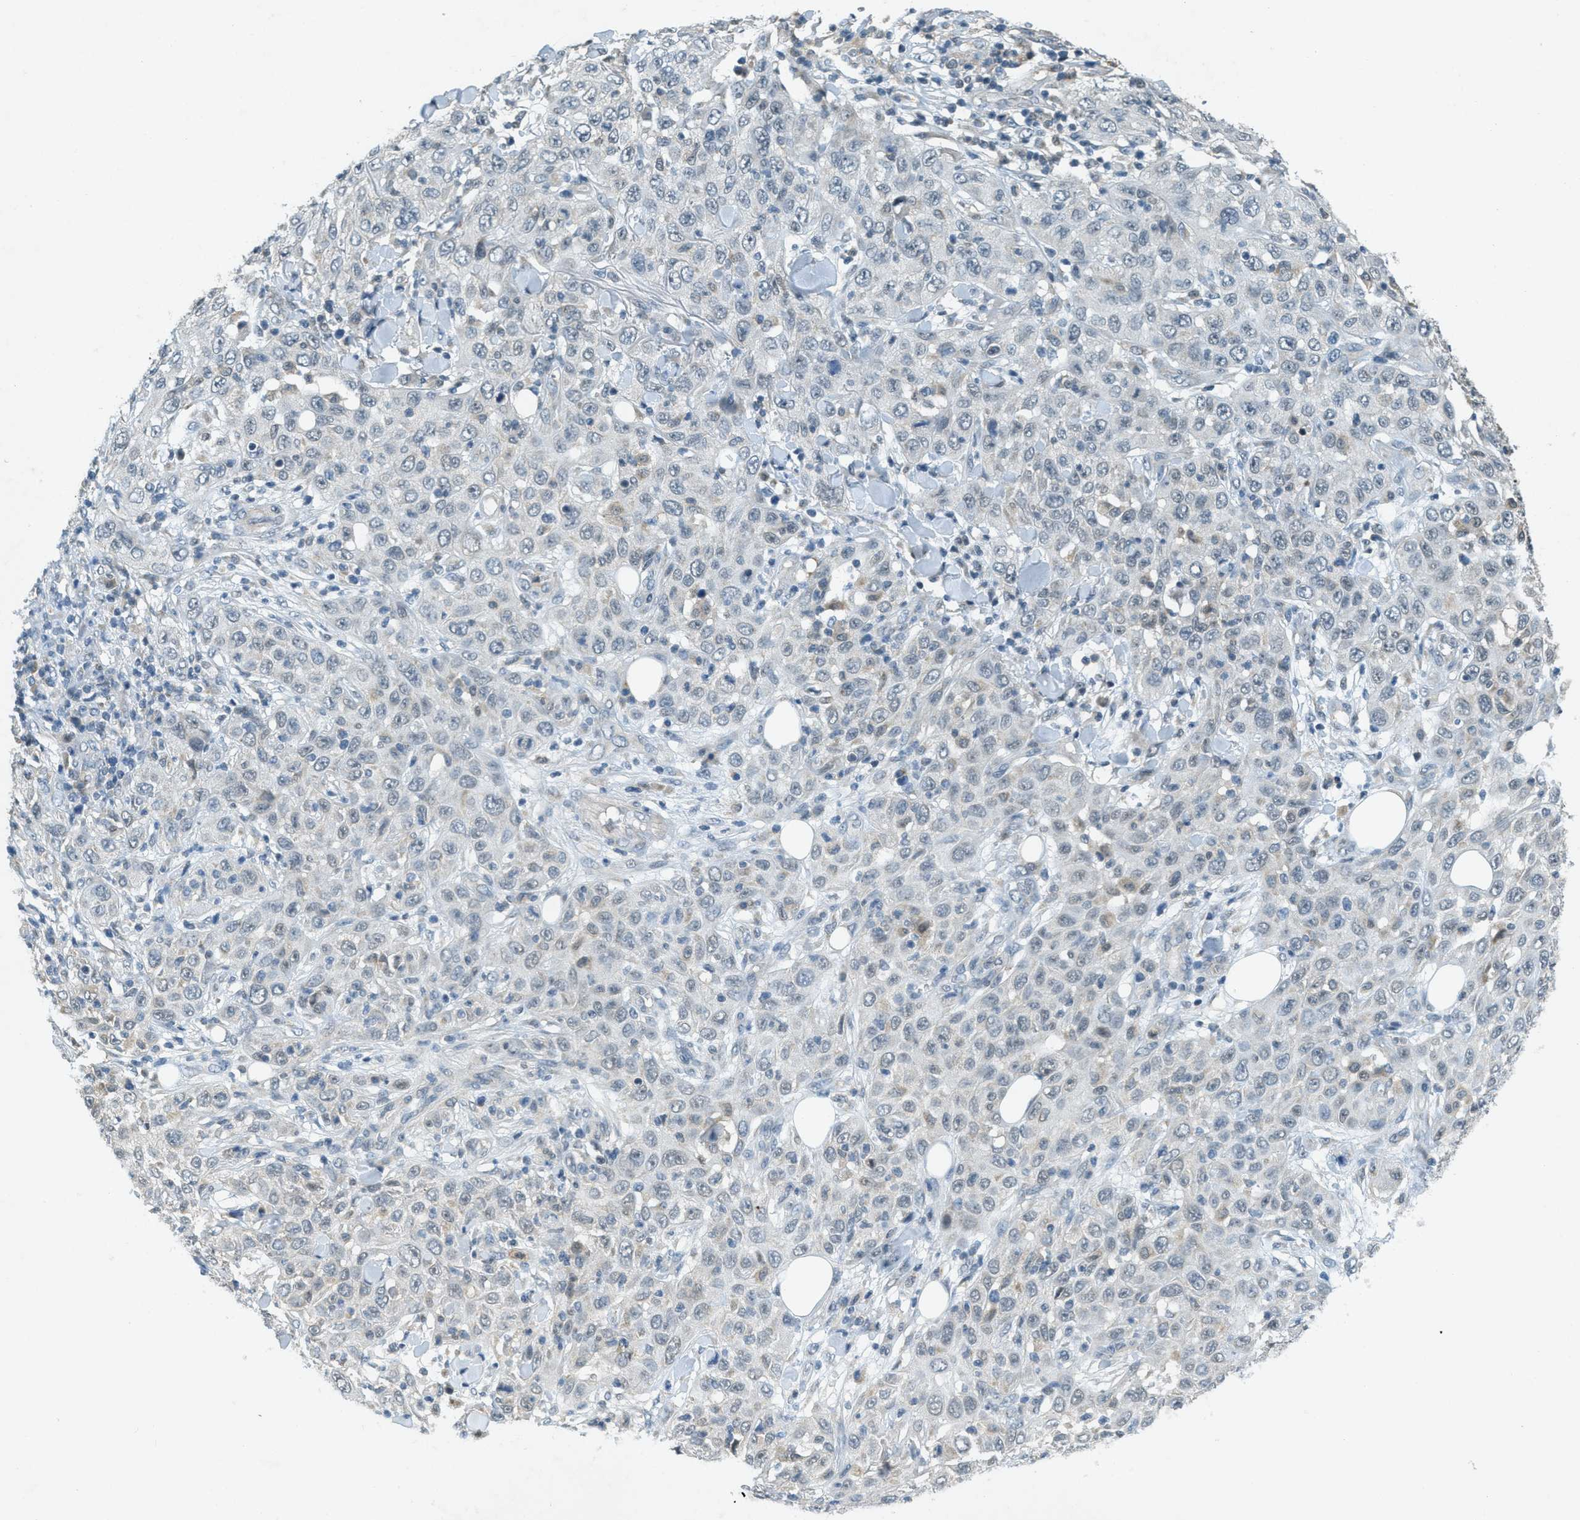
{"staining": {"intensity": "negative", "quantity": "none", "location": "none"}, "tissue": "skin cancer", "cell_type": "Tumor cells", "image_type": "cancer", "snomed": [{"axis": "morphology", "description": "Squamous cell carcinoma, NOS"}, {"axis": "topography", "description": "Skin"}], "caption": "Skin cancer (squamous cell carcinoma) stained for a protein using immunohistochemistry shows no expression tumor cells.", "gene": "TCF20", "patient": {"sex": "female", "age": 88}}